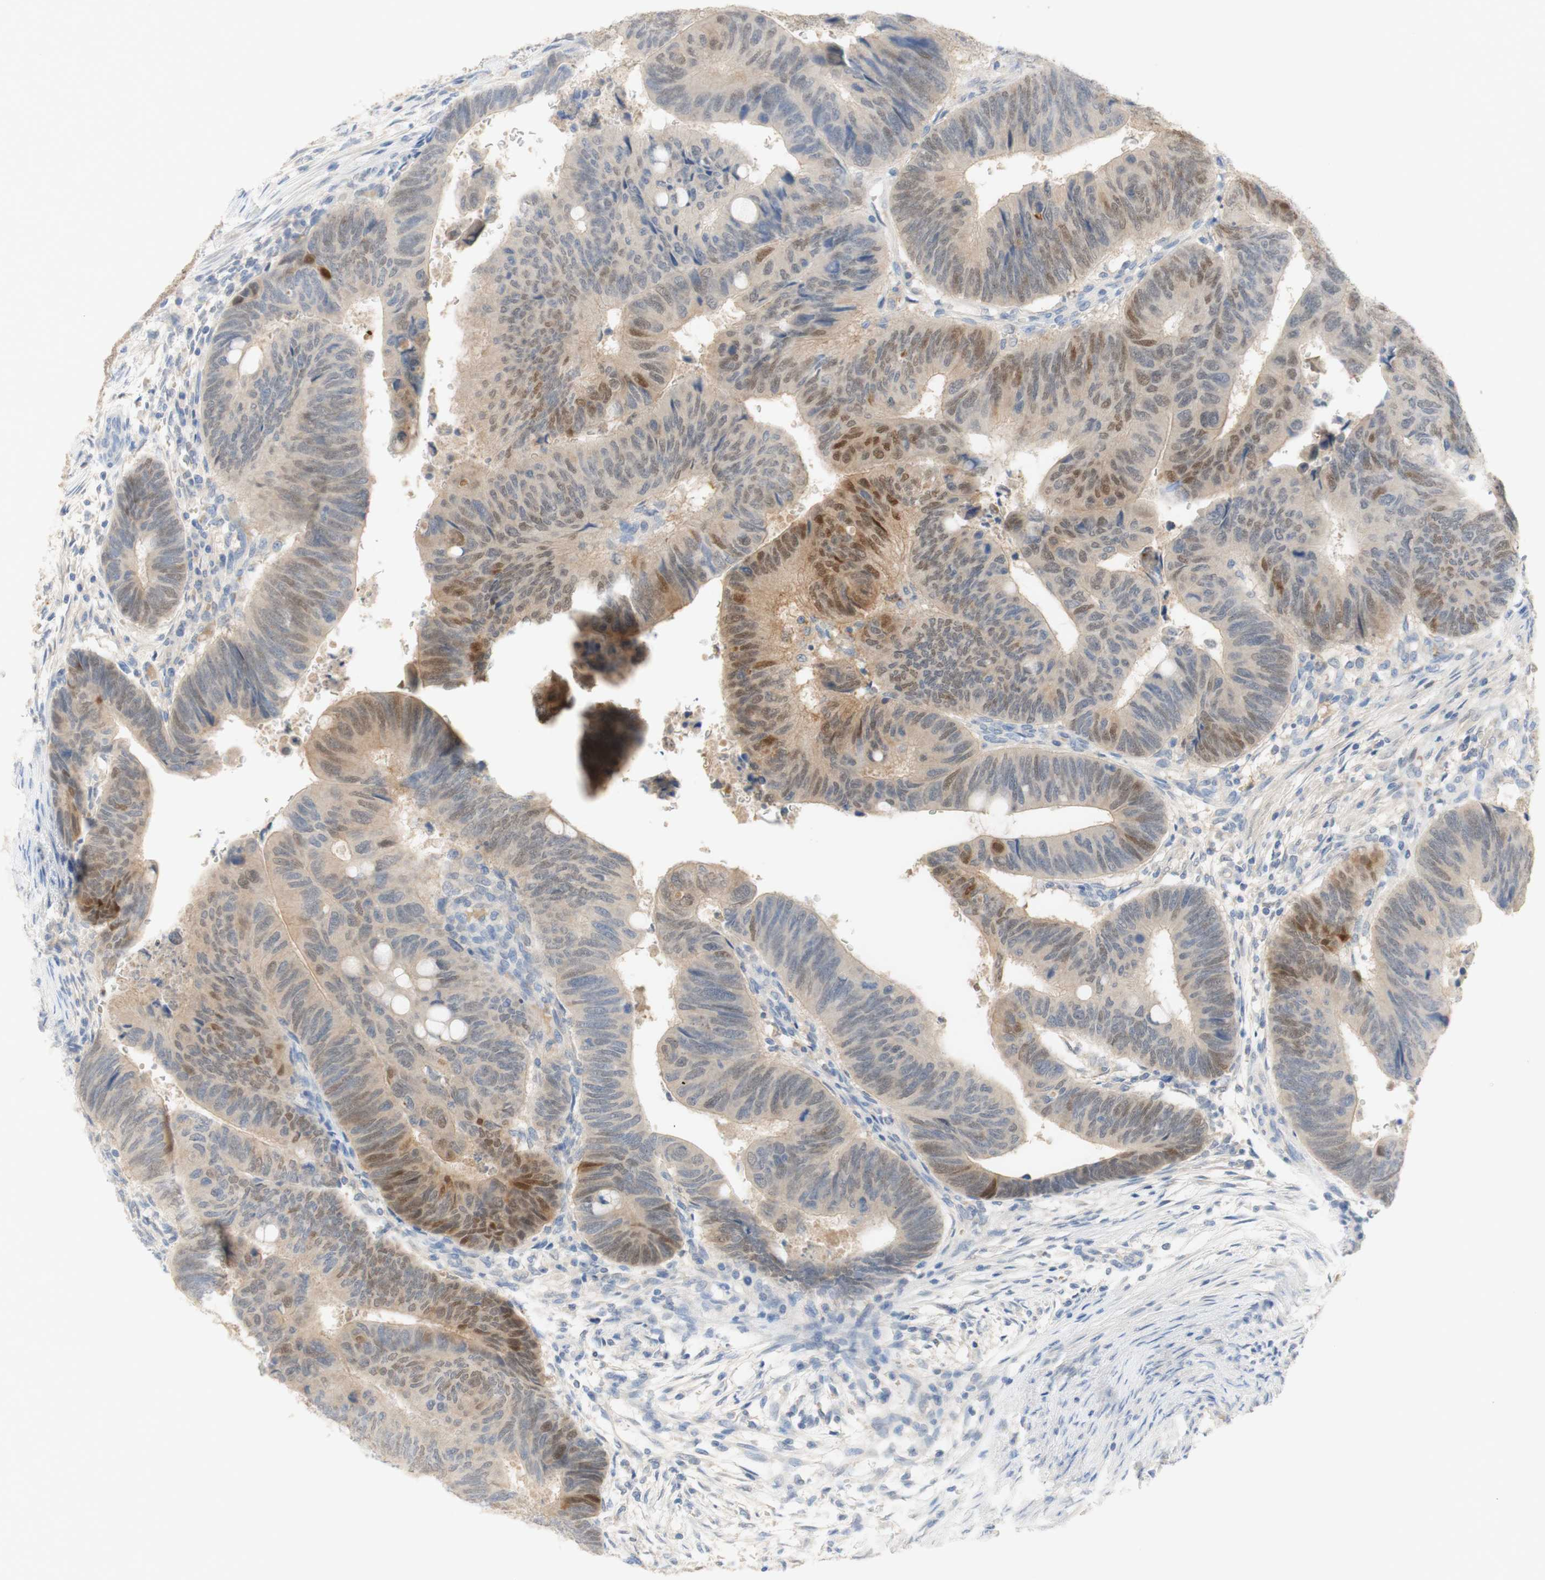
{"staining": {"intensity": "moderate", "quantity": "<25%", "location": "nuclear"}, "tissue": "colorectal cancer", "cell_type": "Tumor cells", "image_type": "cancer", "snomed": [{"axis": "morphology", "description": "Normal tissue, NOS"}, {"axis": "morphology", "description": "Adenocarcinoma, NOS"}, {"axis": "topography", "description": "Rectum"}, {"axis": "topography", "description": "Peripheral nerve tissue"}], "caption": "This photomicrograph exhibits immunohistochemistry (IHC) staining of human colorectal cancer, with low moderate nuclear staining in approximately <25% of tumor cells.", "gene": "SELENBP1", "patient": {"sex": "male", "age": 92}}